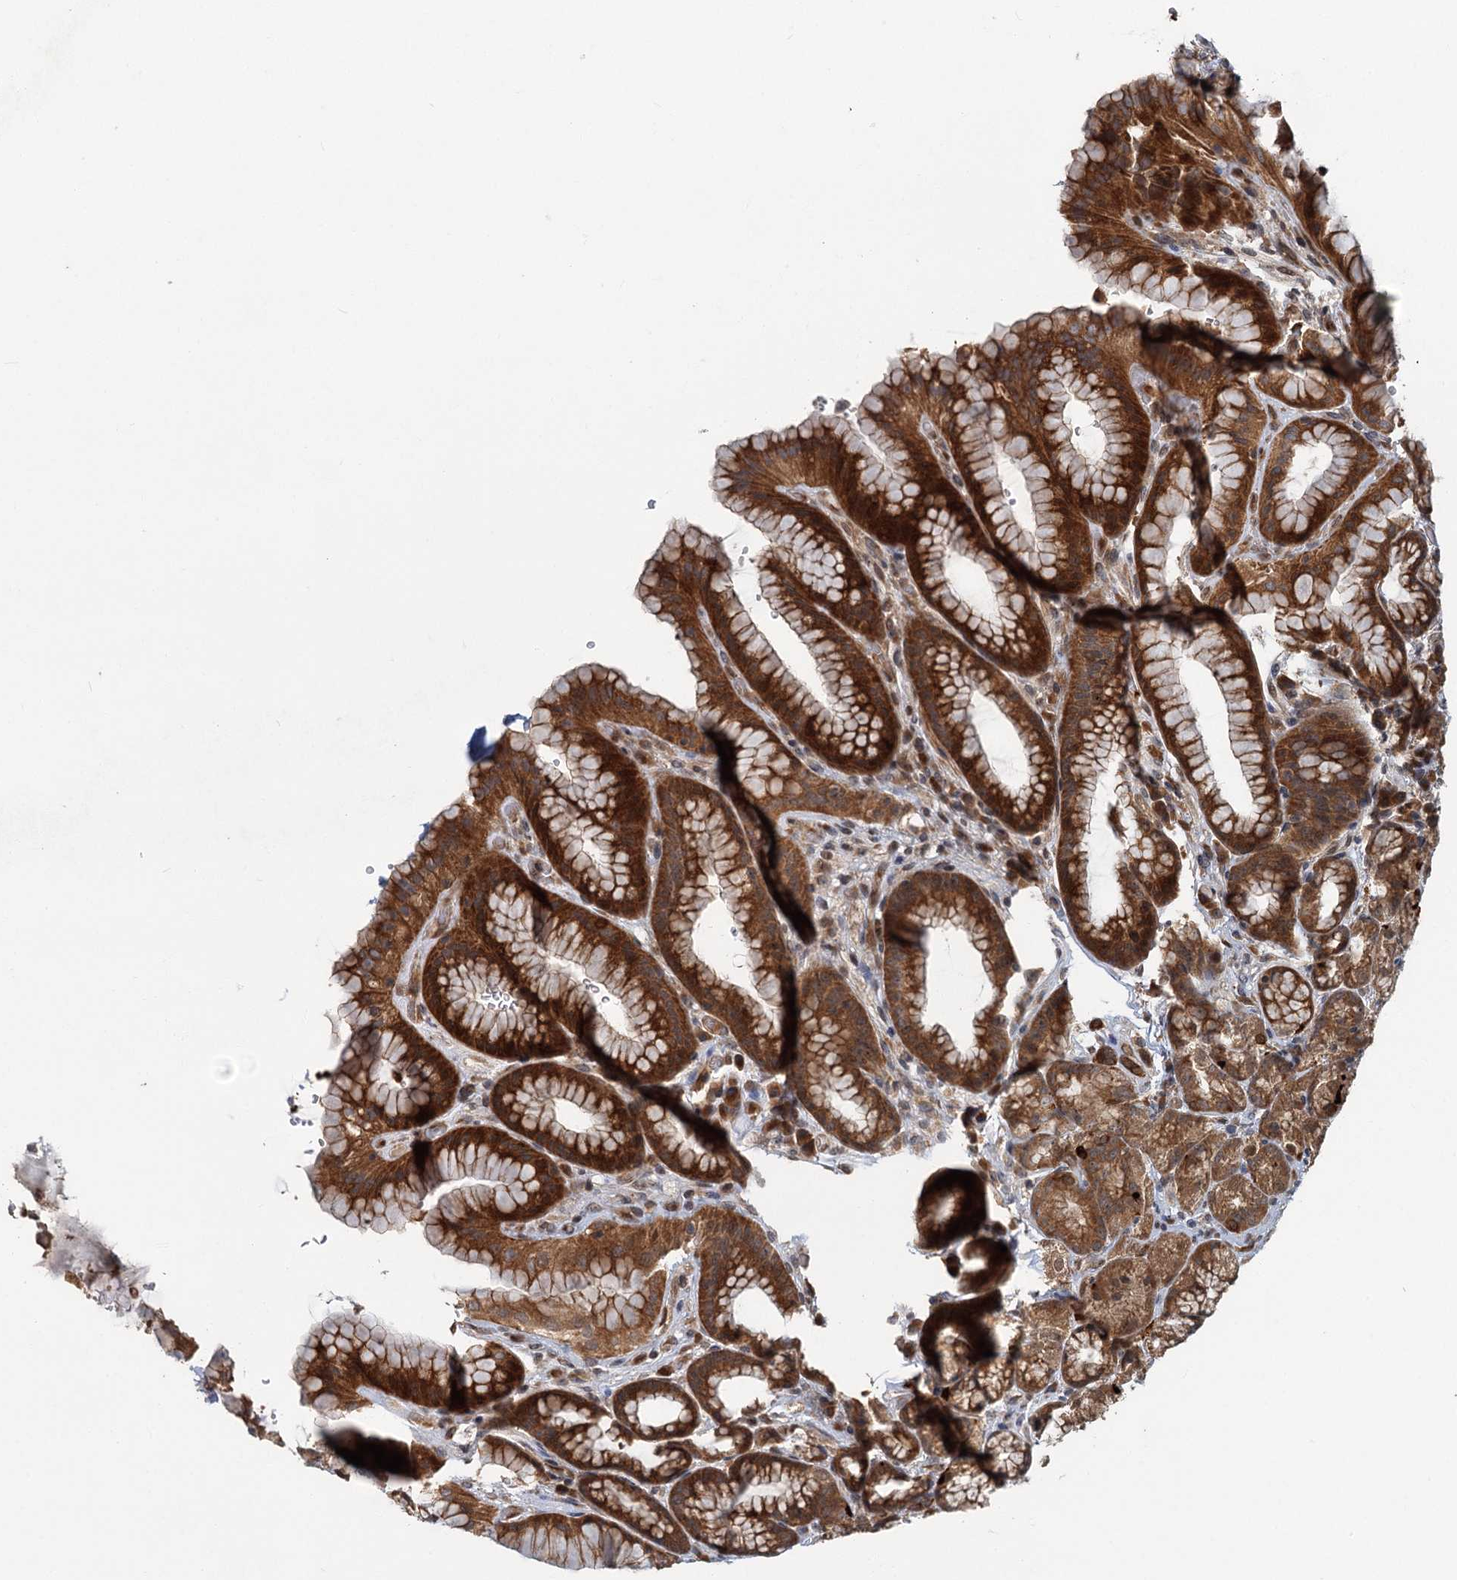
{"staining": {"intensity": "strong", "quantity": ">75%", "location": "cytoplasmic/membranous"}, "tissue": "stomach", "cell_type": "Glandular cells", "image_type": "normal", "snomed": [{"axis": "morphology", "description": "Normal tissue, NOS"}, {"axis": "morphology", "description": "Adenocarcinoma, NOS"}, {"axis": "topography", "description": "Stomach"}], "caption": "Strong cytoplasmic/membranous expression for a protein is identified in approximately >75% of glandular cells of benign stomach using immunohistochemistry.", "gene": "KANSL2", "patient": {"sex": "male", "age": 57}}